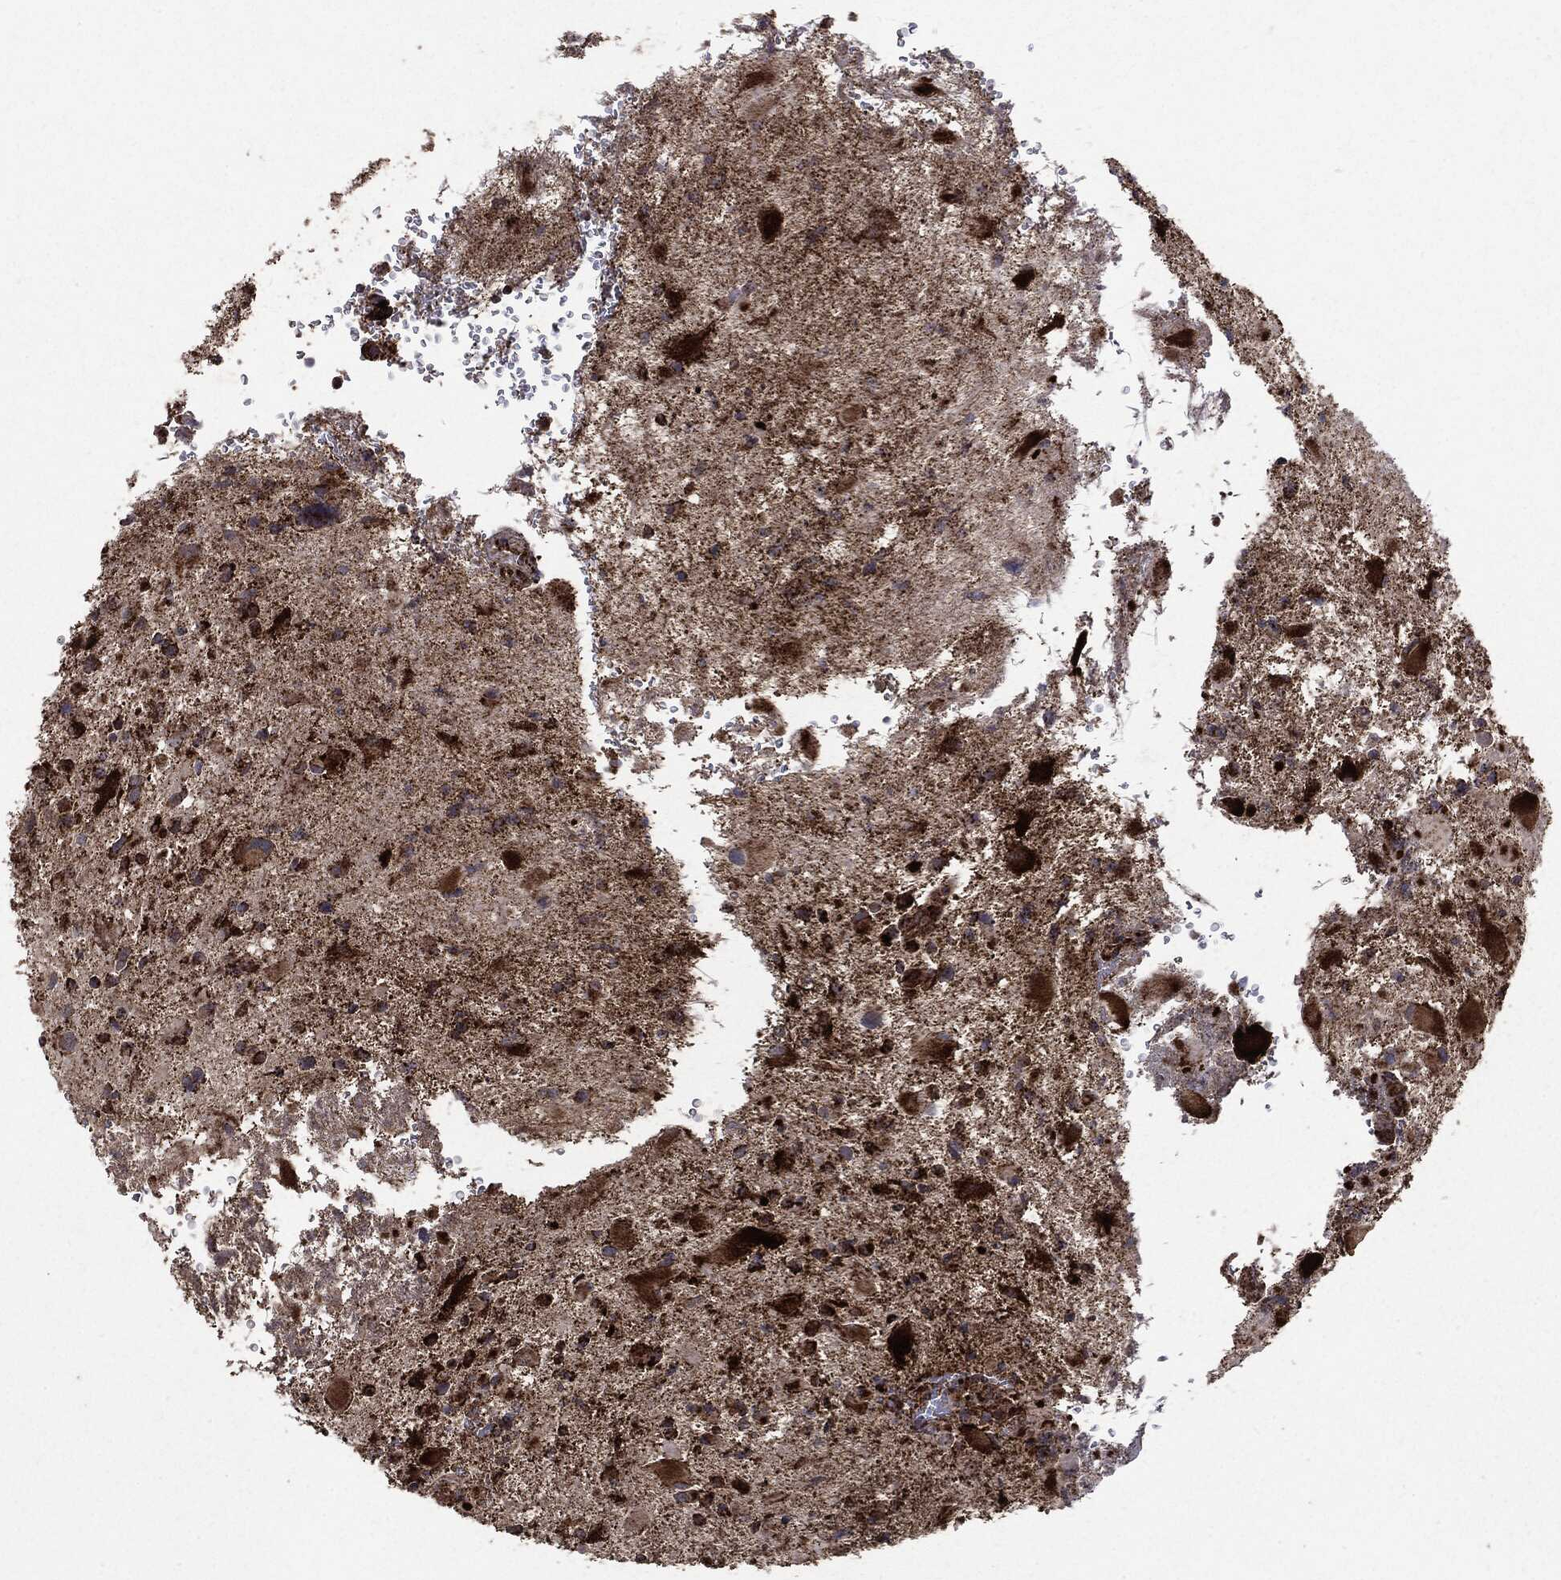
{"staining": {"intensity": "strong", "quantity": ">75%", "location": "cytoplasmic/membranous"}, "tissue": "glioma", "cell_type": "Tumor cells", "image_type": "cancer", "snomed": [{"axis": "morphology", "description": "Glioma, malignant, Low grade"}, {"axis": "topography", "description": "Brain"}], "caption": "Immunohistochemistry (IHC) image of human glioma stained for a protein (brown), which demonstrates high levels of strong cytoplasmic/membranous positivity in about >75% of tumor cells.", "gene": "MAP2K1", "patient": {"sex": "female", "age": 32}}